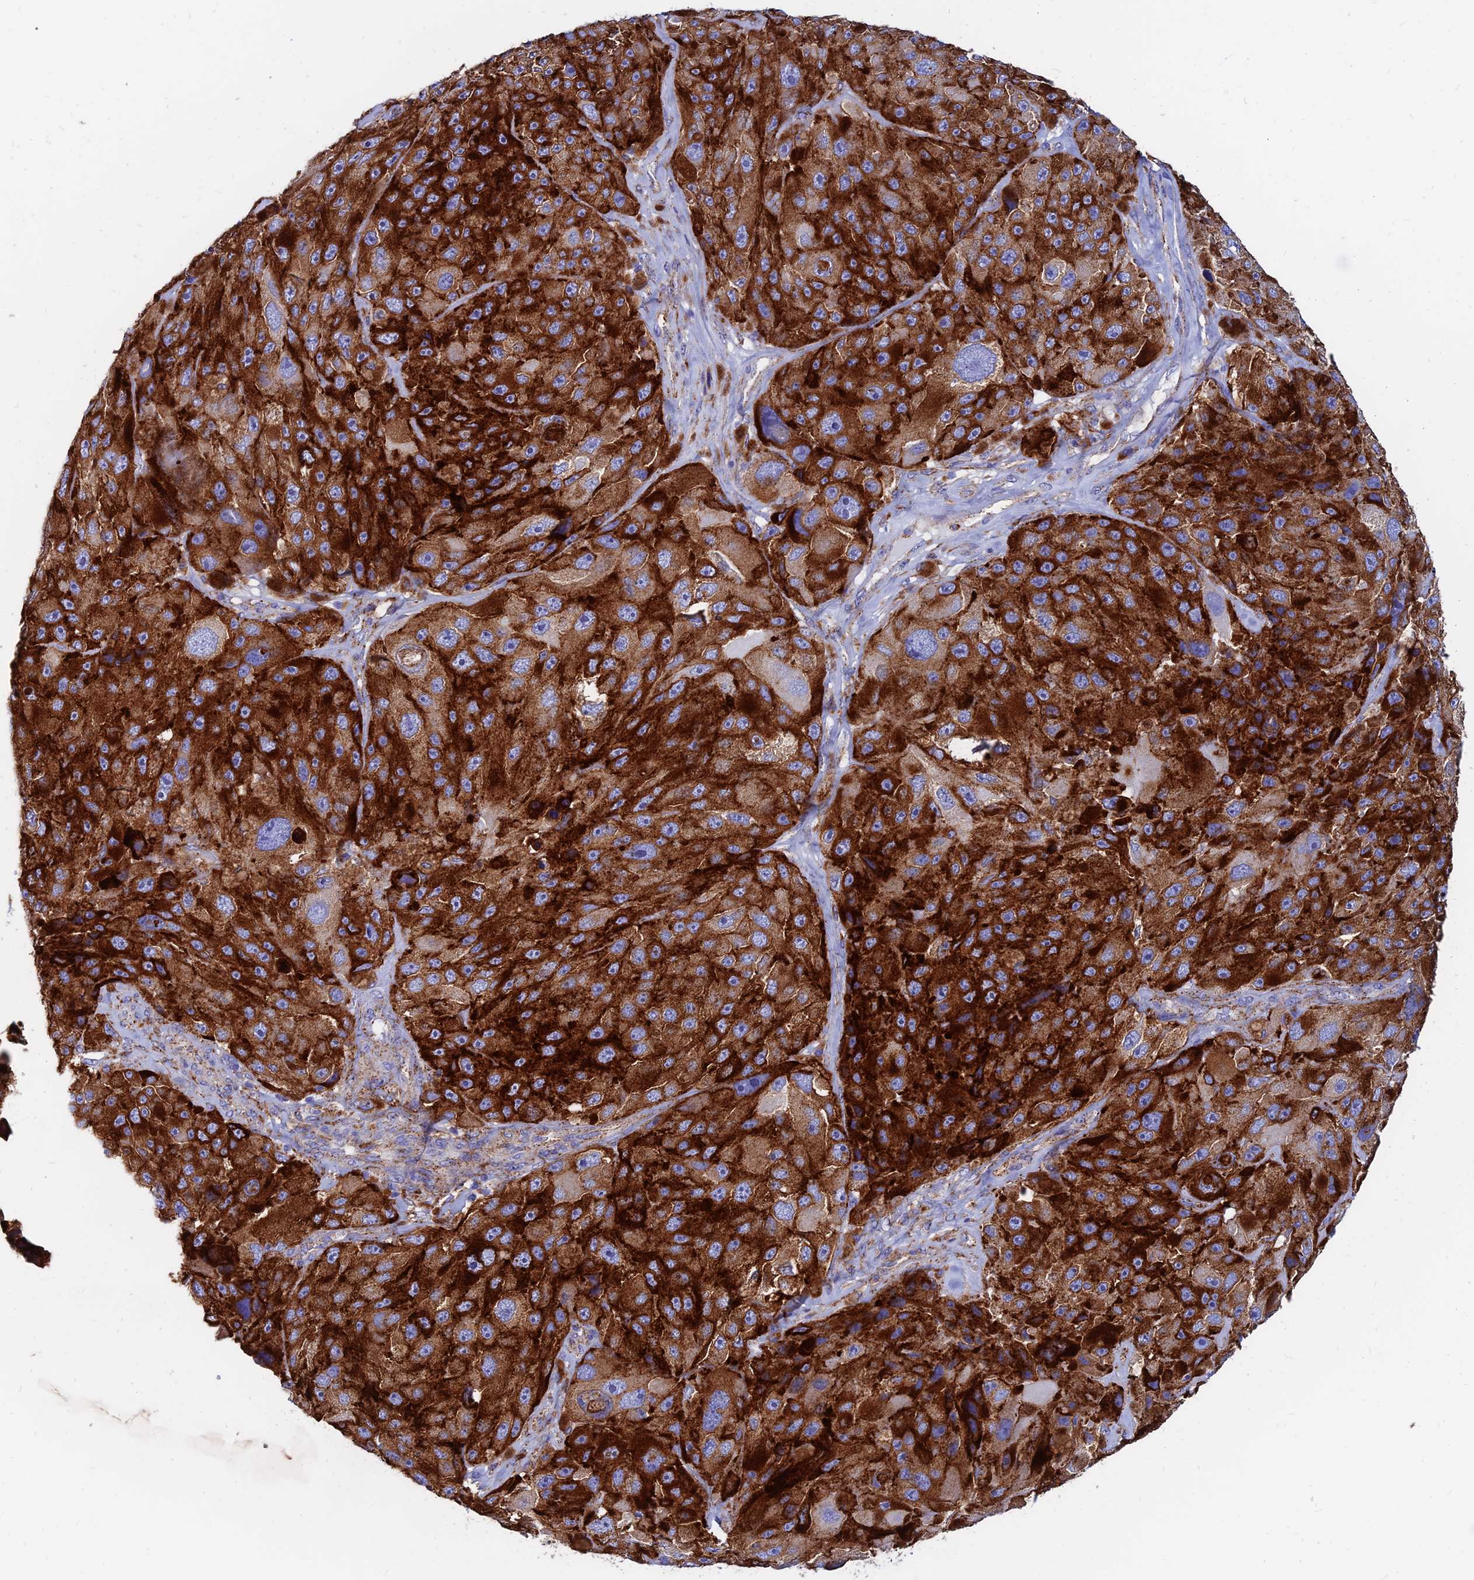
{"staining": {"intensity": "strong", "quantity": ">75%", "location": "cytoplasmic/membranous"}, "tissue": "melanoma", "cell_type": "Tumor cells", "image_type": "cancer", "snomed": [{"axis": "morphology", "description": "Malignant melanoma, Metastatic site"}, {"axis": "topography", "description": "Lymph node"}], "caption": "A high-resolution image shows immunohistochemistry staining of melanoma, which reveals strong cytoplasmic/membranous expression in approximately >75% of tumor cells.", "gene": "SPNS1", "patient": {"sex": "male", "age": 62}}